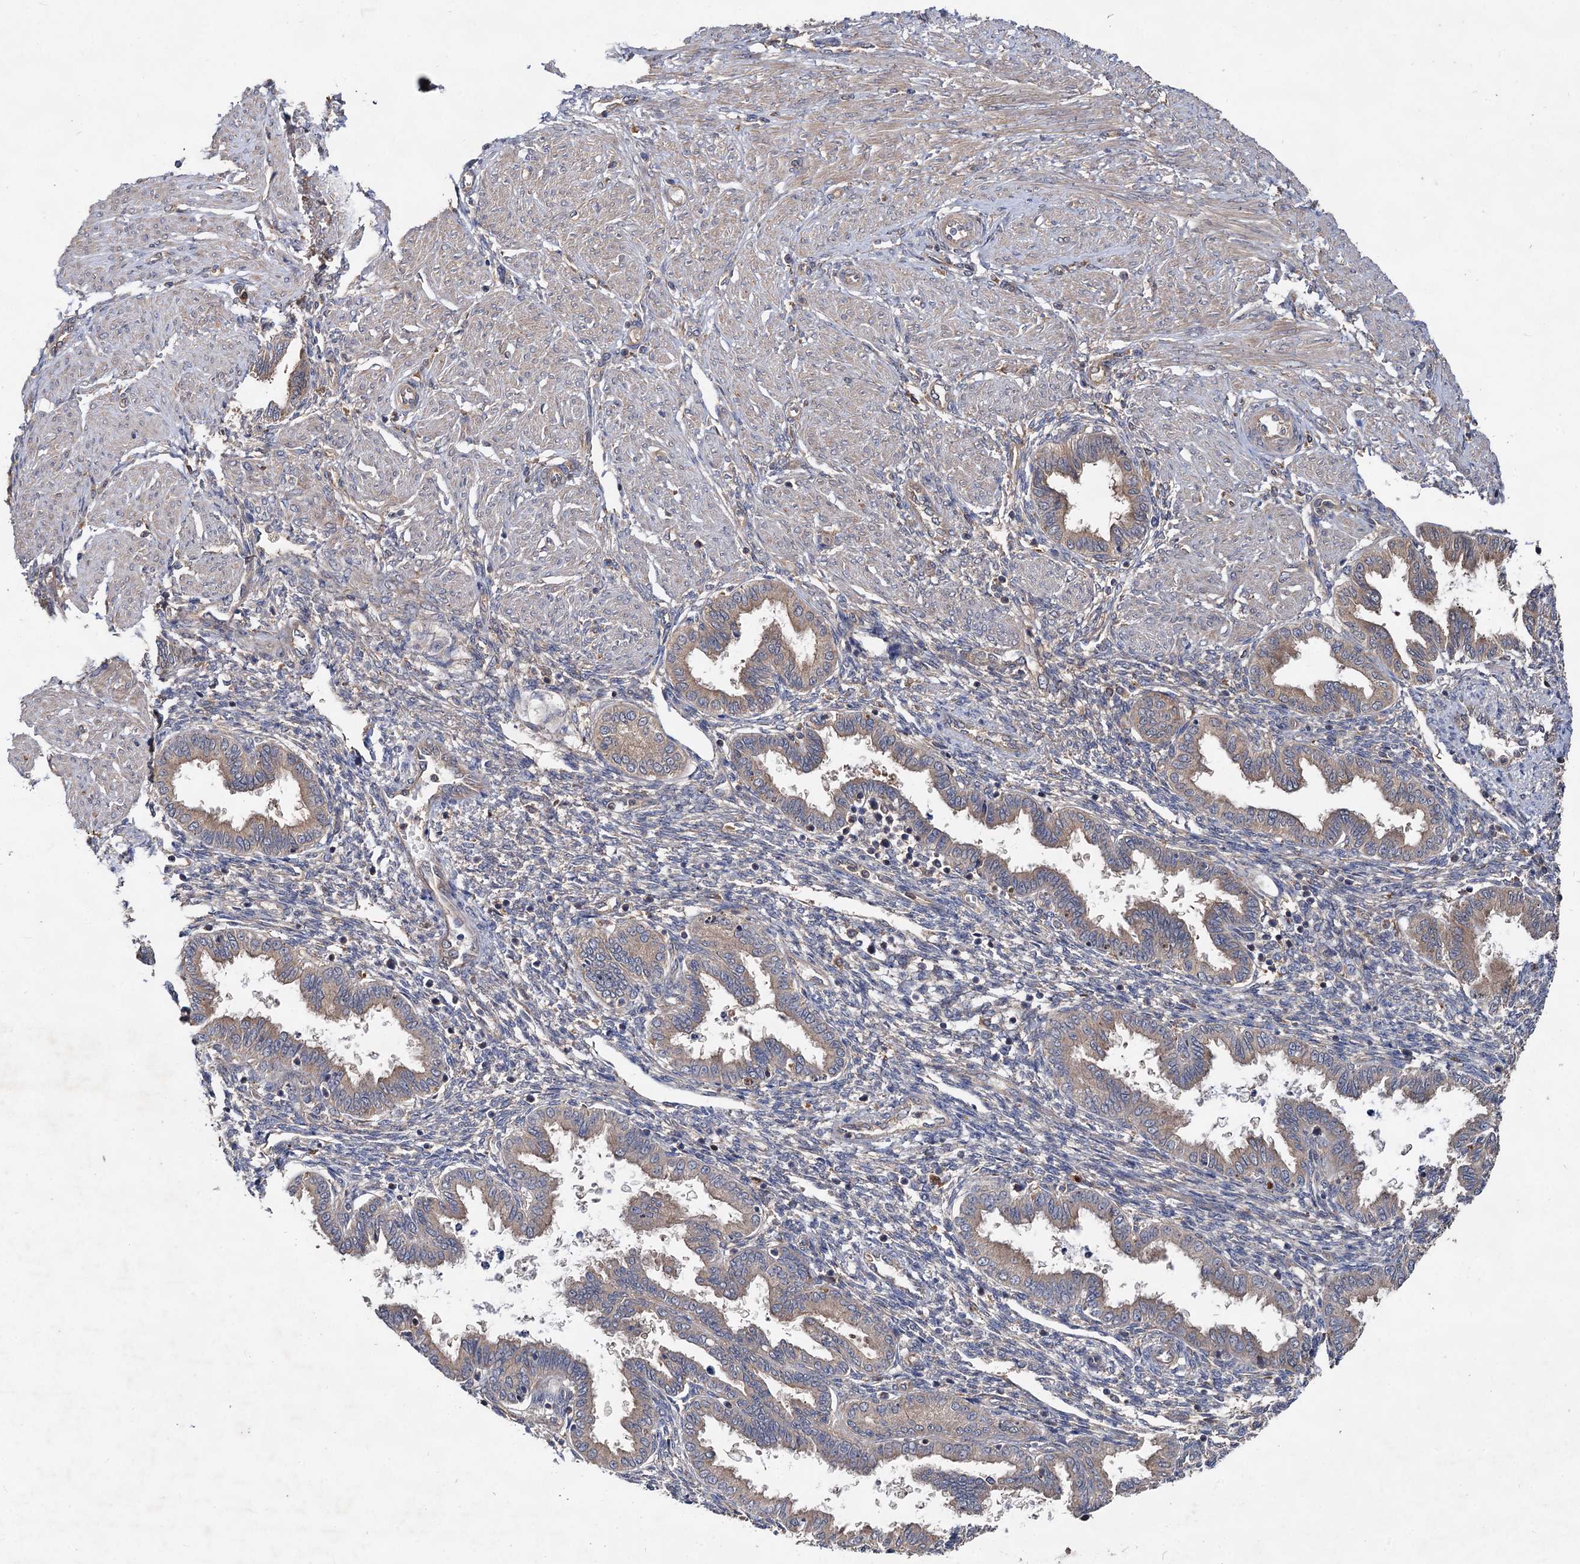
{"staining": {"intensity": "negative", "quantity": "none", "location": "none"}, "tissue": "endometrium", "cell_type": "Cells in endometrial stroma", "image_type": "normal", "snomed": [{"axis": "morphology", "description": "Normal tissue, NOS"}, {"axis": "topography", "description": "Endometrium"}], "caption": "Photomicrograph shows no protein staining in cells in endometrial stroma of normal endometrium. Nuclei are stained in blue.", "gene": "VPS29", "patient": {"sex": "female", "age": 33}}